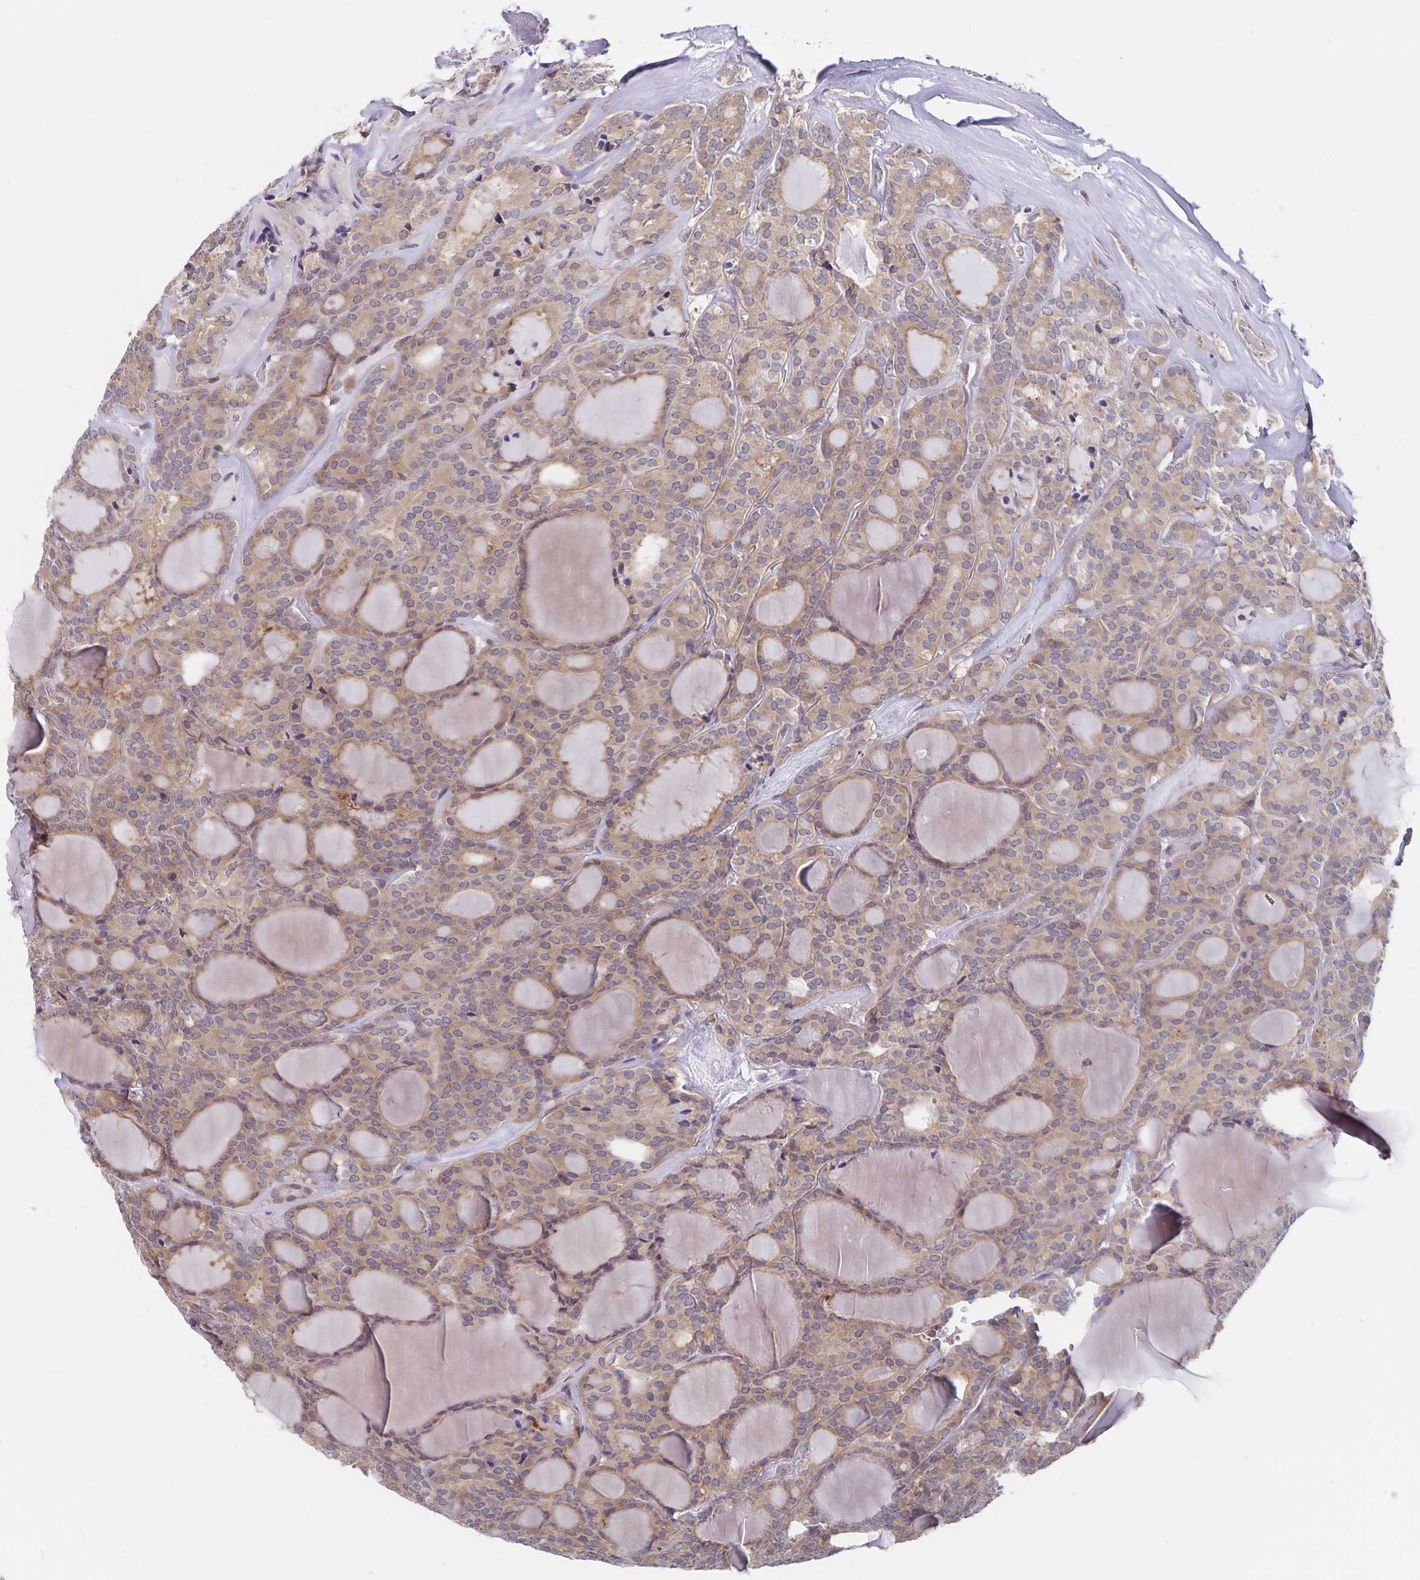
{"staining": {"intensity": "weak", "quantity": "25%-75%", "location": "cytoplasmic/membranous"}, "tissue": "thyroid cancer", "cell_type": "Tumor cells", "image_type": "cancer", "snomed": [{"axis": "morphology", "description": "Follicular adenoma carcinoma, NOS"}, {"axis": "topography", "description": "Thyroid gland"}], "caption": "A high-resolution micrograph shows immunohistochemistry (IHC) staining of thyroid follicular adenoma carcinoma, which displays weak cytoplasmic/membranous staining in approximately 25%-75% of tumor cells.", "gene": "BAG6", "patient": {"sex": "male", "age": 74}}